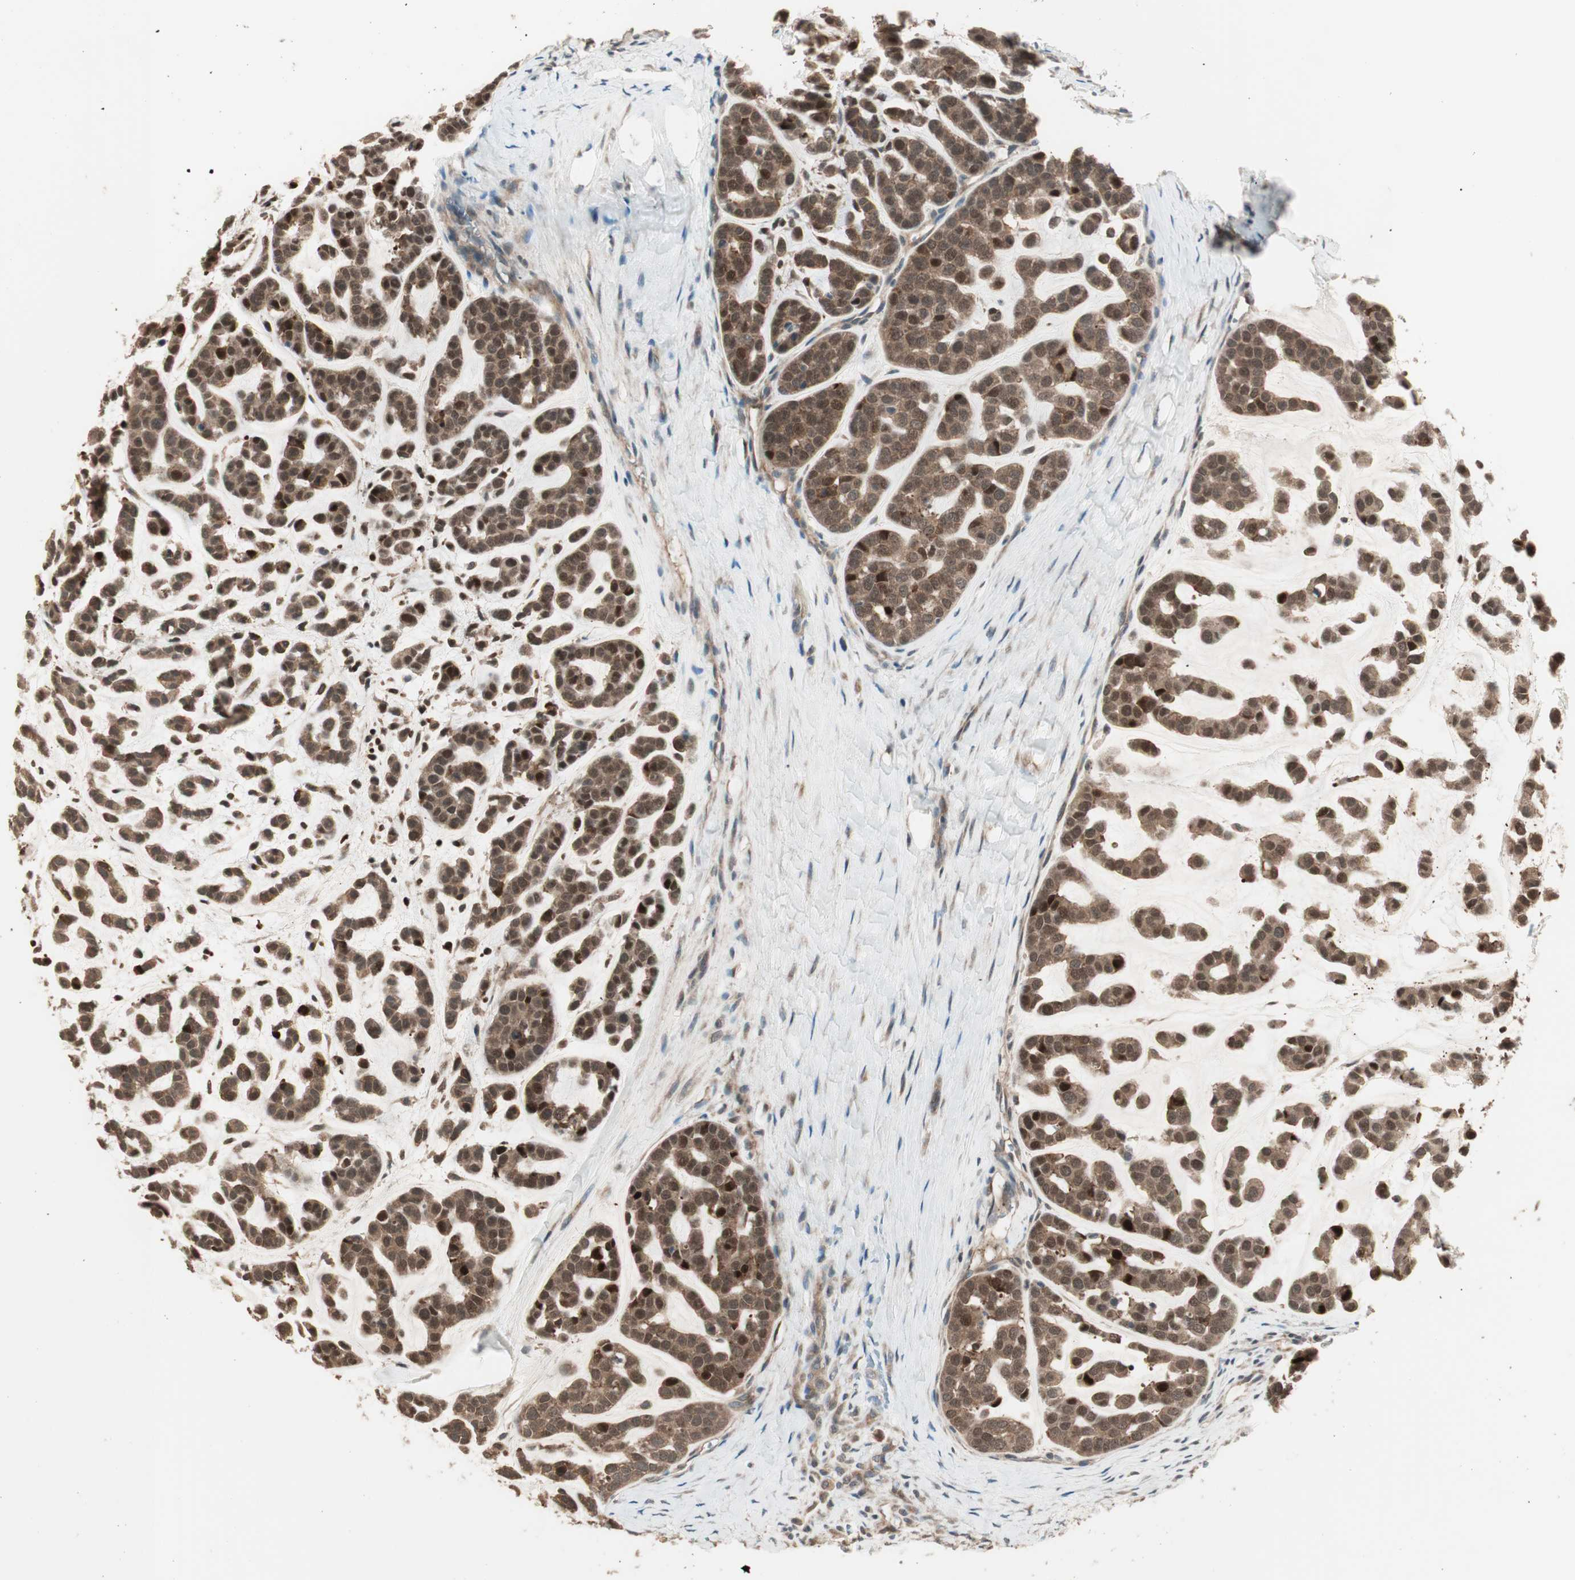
{"staining": {"intensity": "strong", "quantity": ">75%", "location": "cytoplasmic/membranous,nuclear"}, "tissue": "head and neck cancer", "cell_type": "Tumor cells", "image_type": "cancer", "snomed": [{"axis": "morphology", "description": "Adenocarcinoma, NOS"}, {"axis": "morphology", "description": "Adenoma, NOS"}, {"axis": "topography", "description": "Head-Neck"}], "caption": "The photomicrograph demonstrates a brown stain indicating the presence of a protein in the cytoplasmic/membranous and nuclear of tumor cells in head and neck adenoma.", "gene": "CNOT4", "patient": {"sex": "female", "age": 55}}